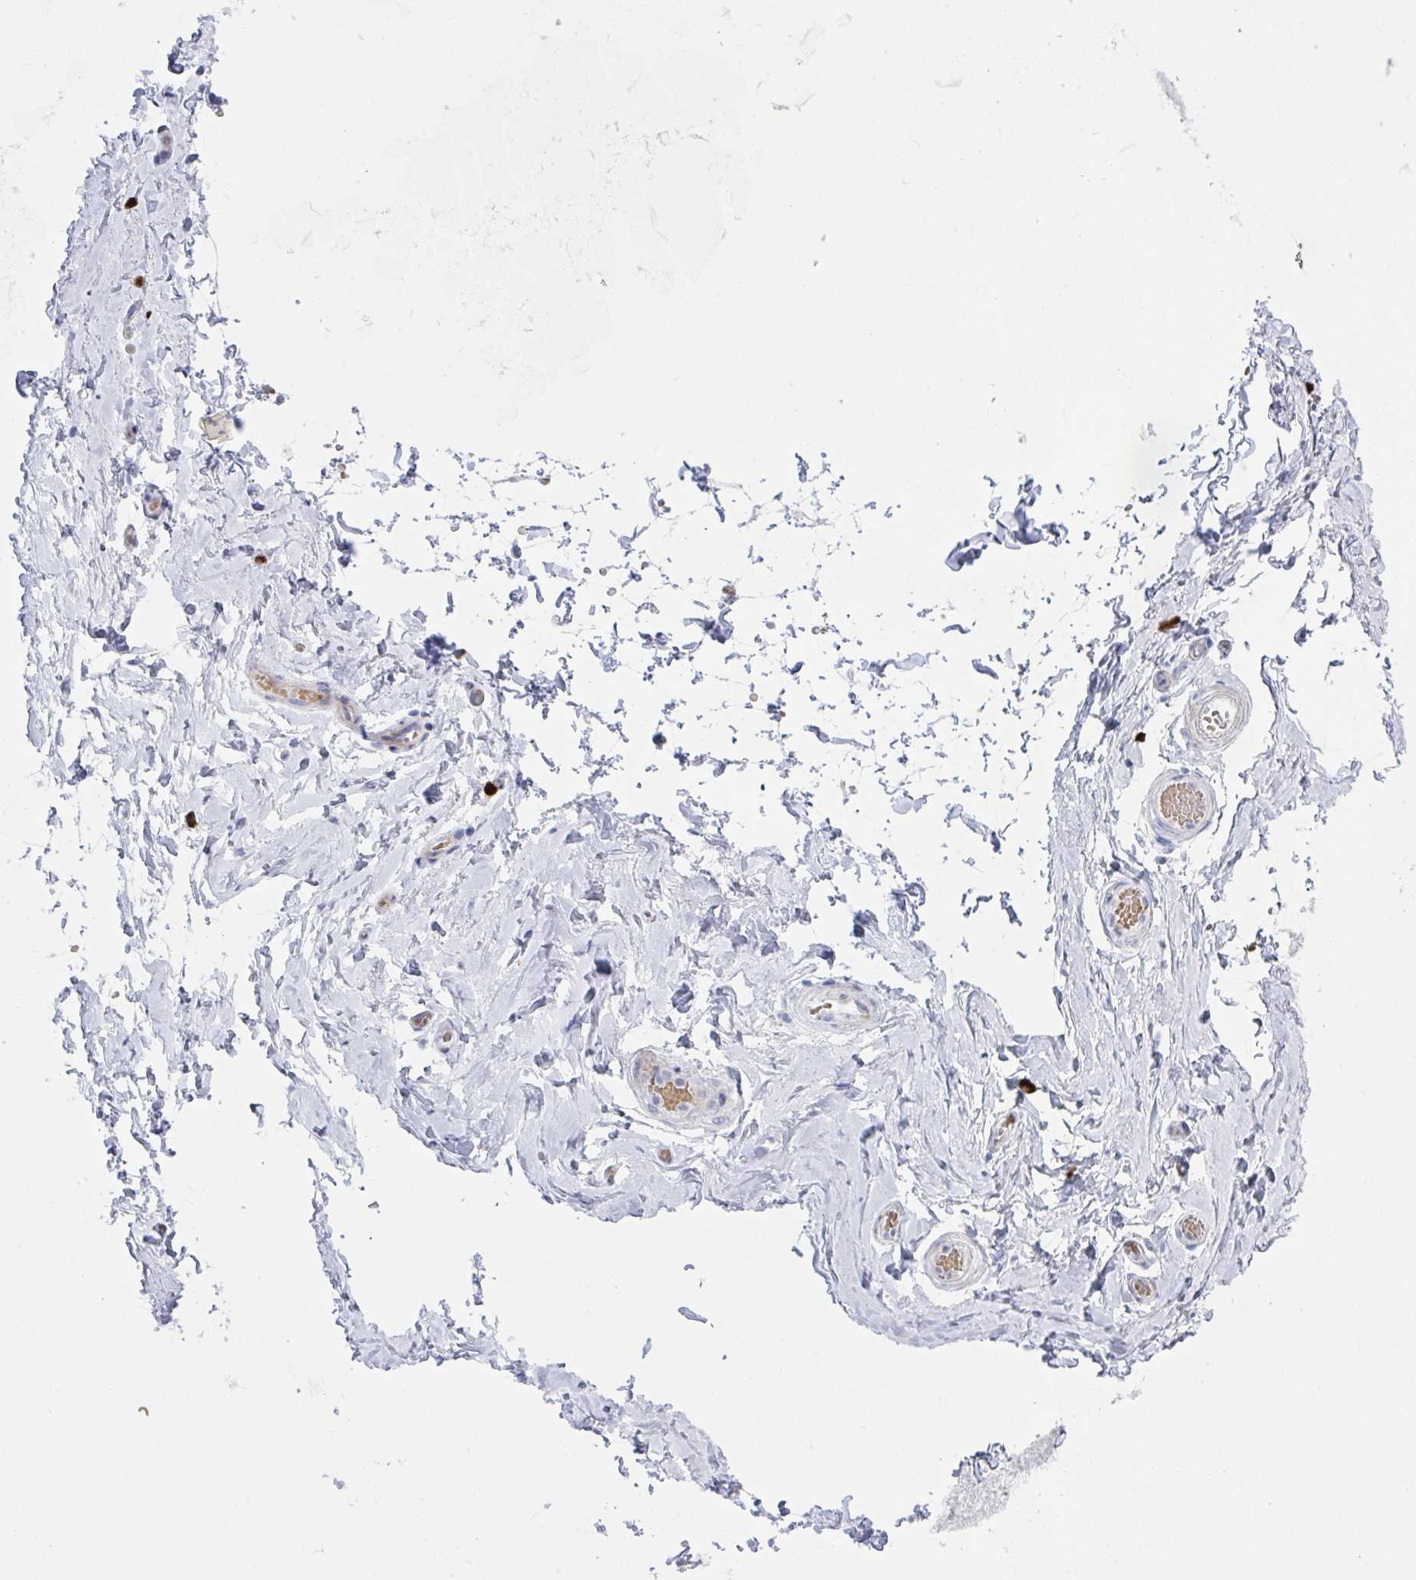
{"staining": {"intensity": "negative", "quantity": "none", "location": "none"}, "tissue": "adipose tissue", "cell_type": "Adipocytes", "image_type": "normal", "snomed": [{"axis": "morphology", "description": "Normal tissue, NOS"}, {"axis": "topography", "description": "Epididymis, spermatic cord, NOS"}, {"axis": "topography", "description": "Epididymis"}, {"axis": "topography", "description": "Peripheral nerve tissue"}], "caption": "This is an immunohistochemistry (IHC) image of normal human adipose tissue. There is no staining in adipocytes.", "gene": "ZNF684", "patient": {"sex": "male", "age": 29}}